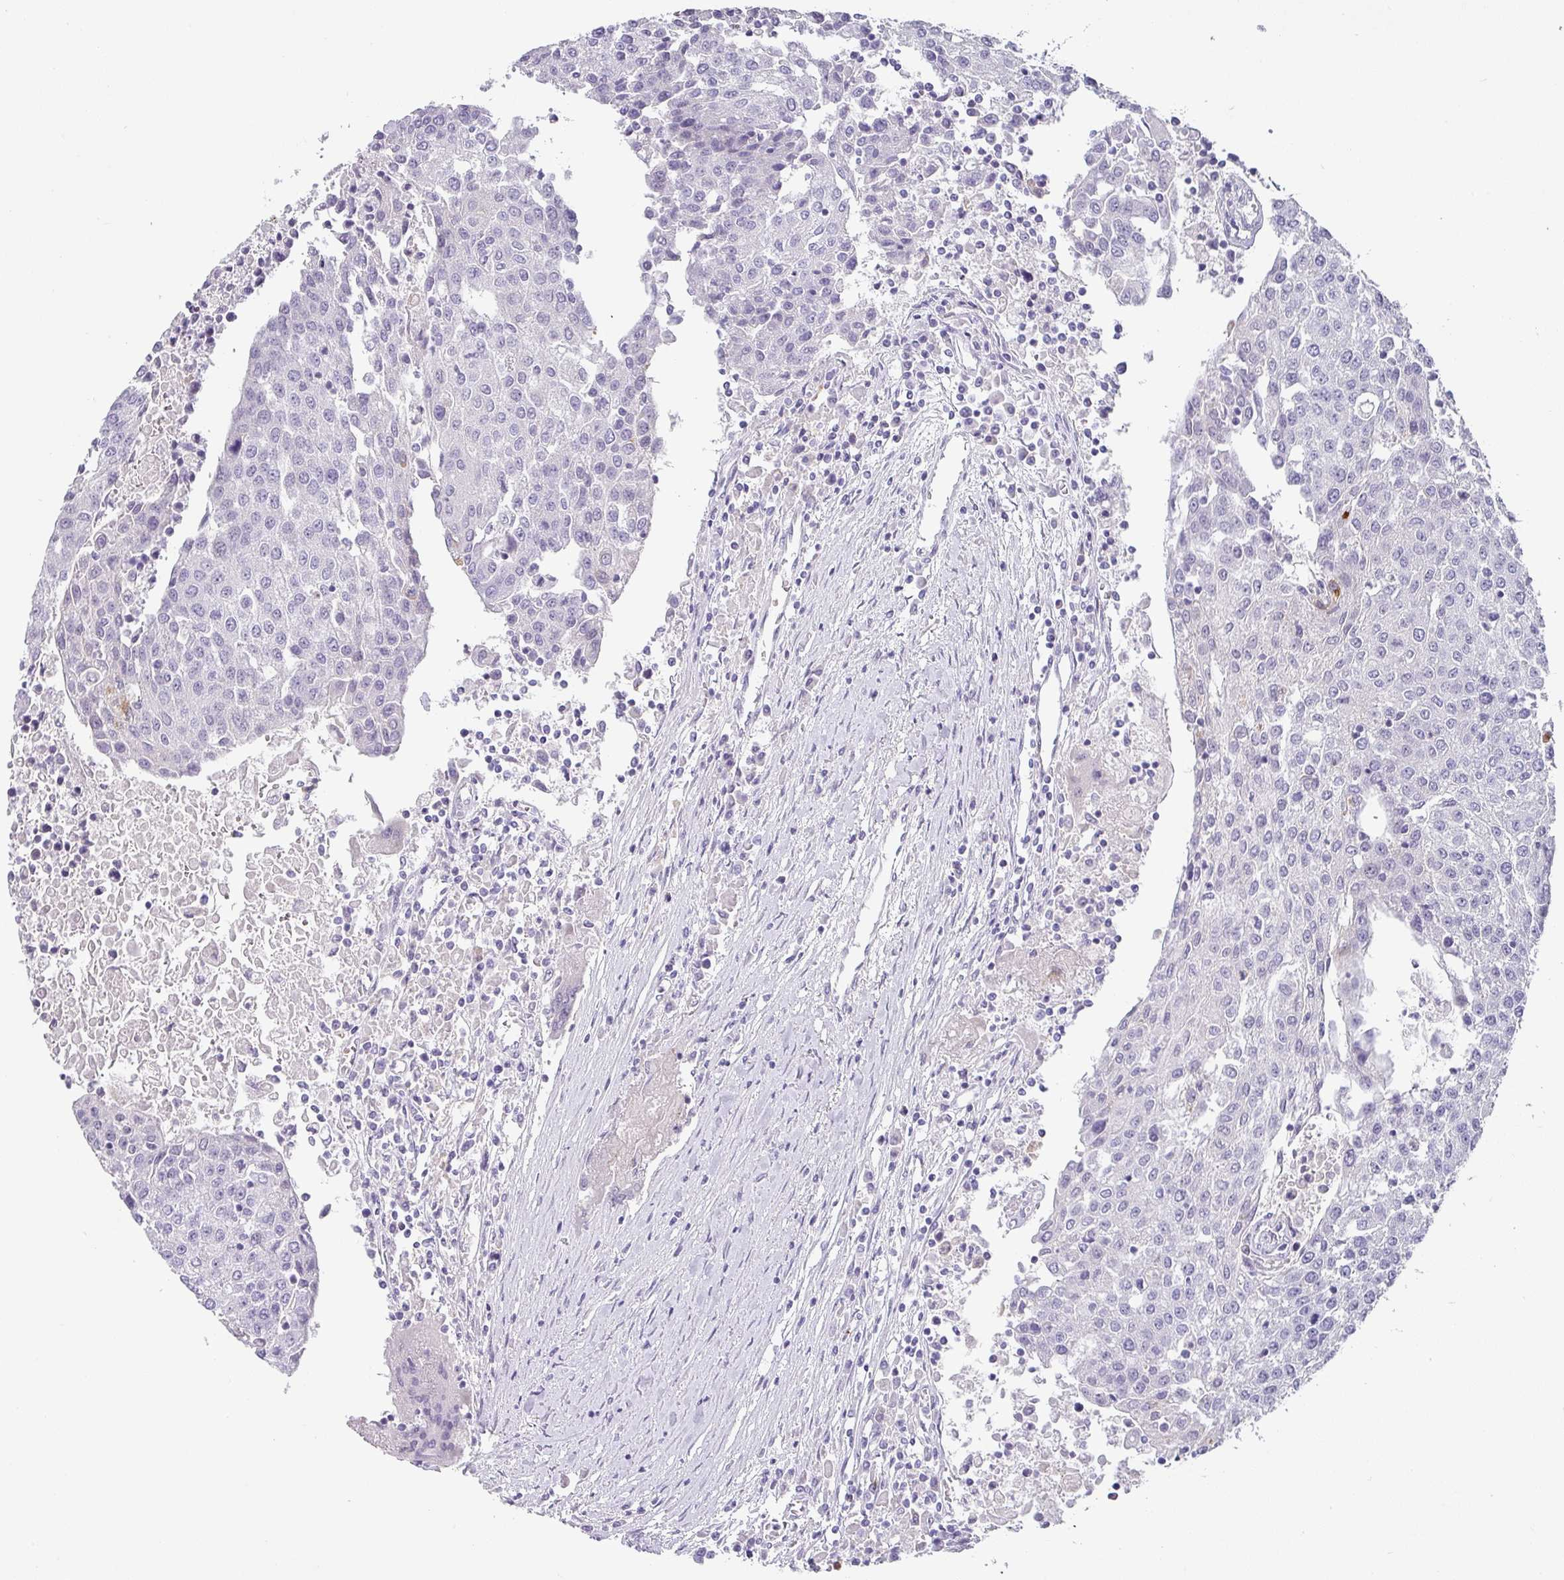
{"staining": {"intensity": "strong", "quantity": "<25%", "location": "cytoplasmic/membranous"}, "tissue": "urothelial cancer", "cell_type": "Tumor cells", "image_type": "cancer", "snomed": [{"axis": "morphology", "description": "Urothelial carcinoma, High grade"}, {"axis": "topography", "description": "Urinary bladder"}], "caption": "Protein analysis of urothelial cancer tissue shows strong cytoplasmic/membranous expression in about <25% of tumor cells.", "gene": "BTLA", "patient": {"sex": "female", "age": 85}}